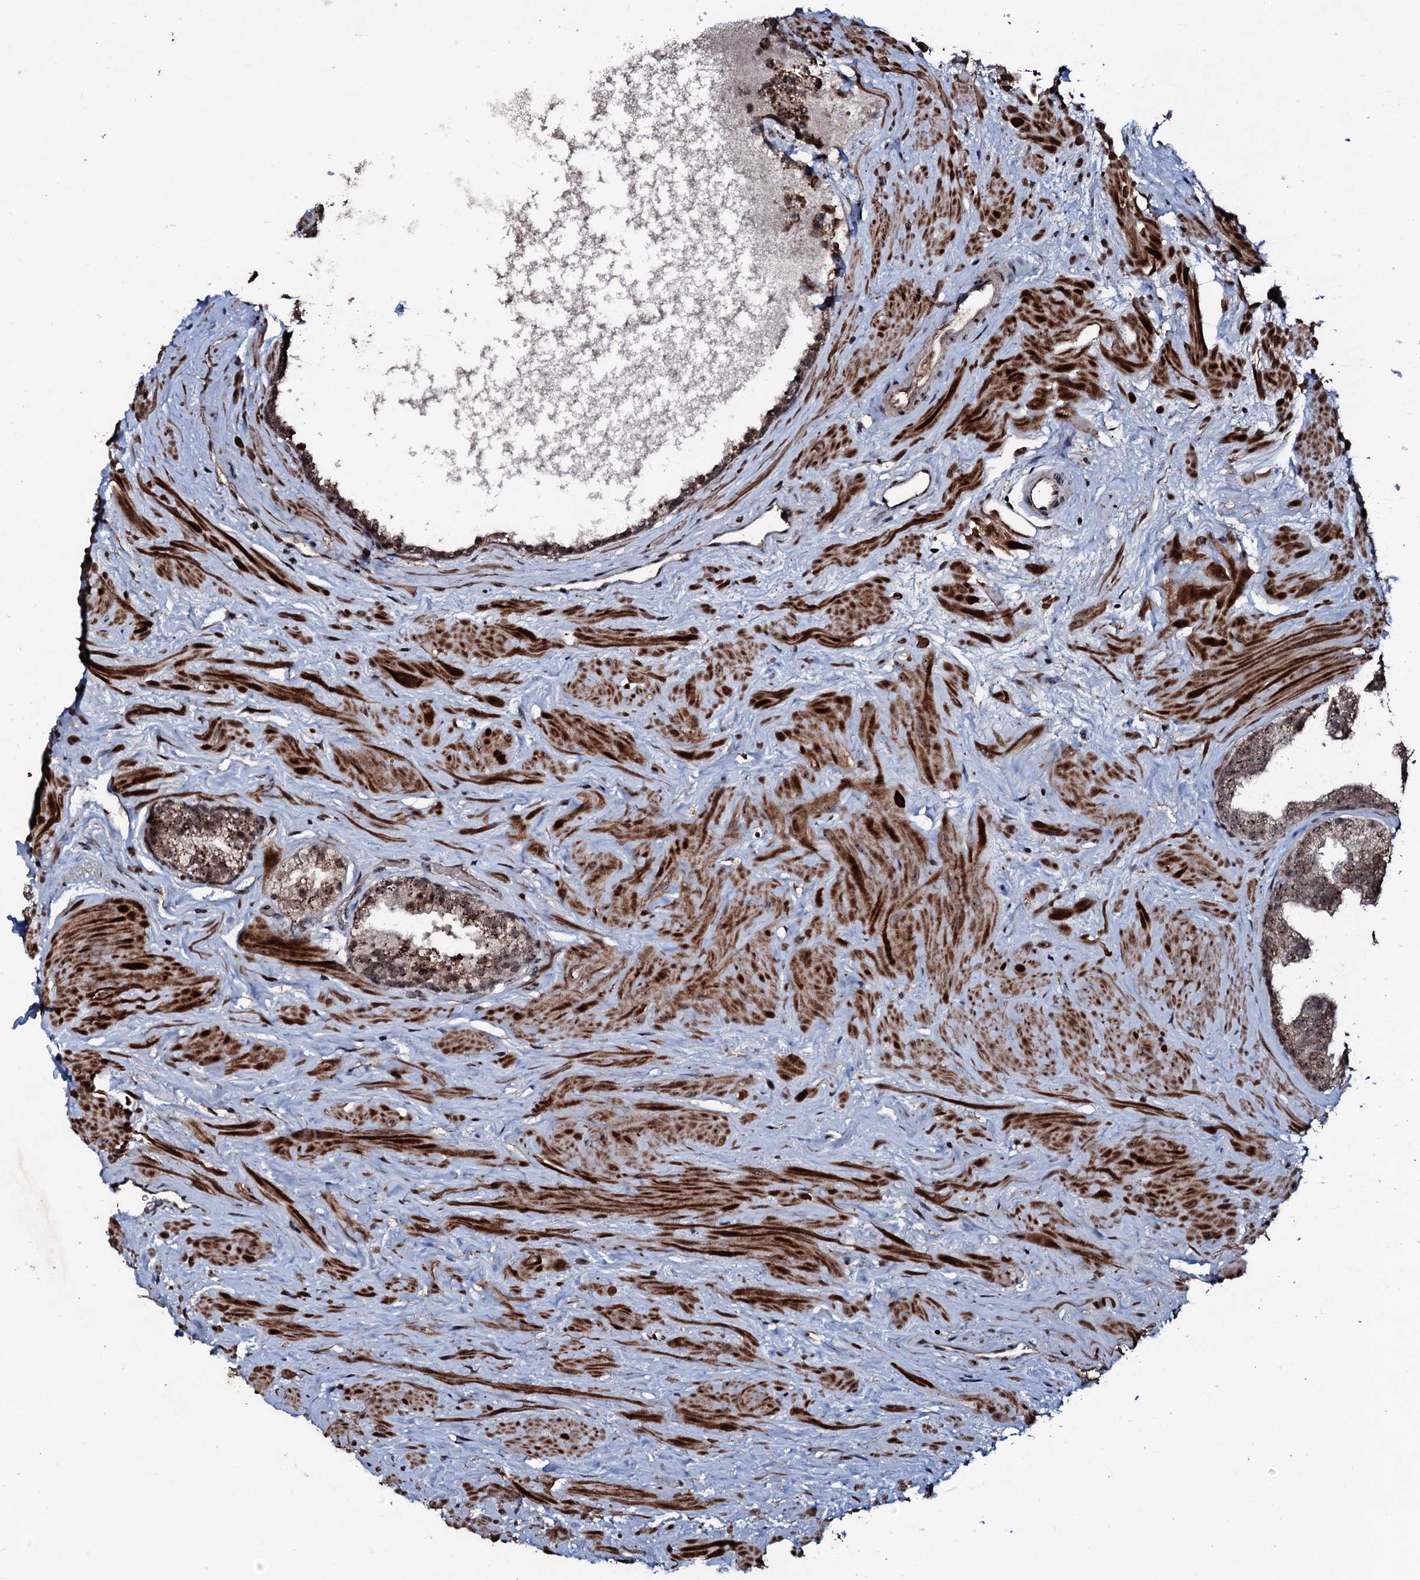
{"staining": {"intensity": "moderate", "quantity": ">75%", "location": "cytoplasmic/membranous,nuclear"}, "tissue": "prostate", "cell_type": "Glandular cells", "image_type": "normal", "snomed": [{"axis": "morphology", "description": "Normal tissue, NOS"}, {"axis": "topography", "description": "Prostate"}], "caption": "A brown stain highlights moderate cytoplasmic/membranous,nuclear staining of a protein in glandular cells of unremarkable prostate.", "gene": "SUPT7L", "patient": {"sex": "male", "age": 48}}